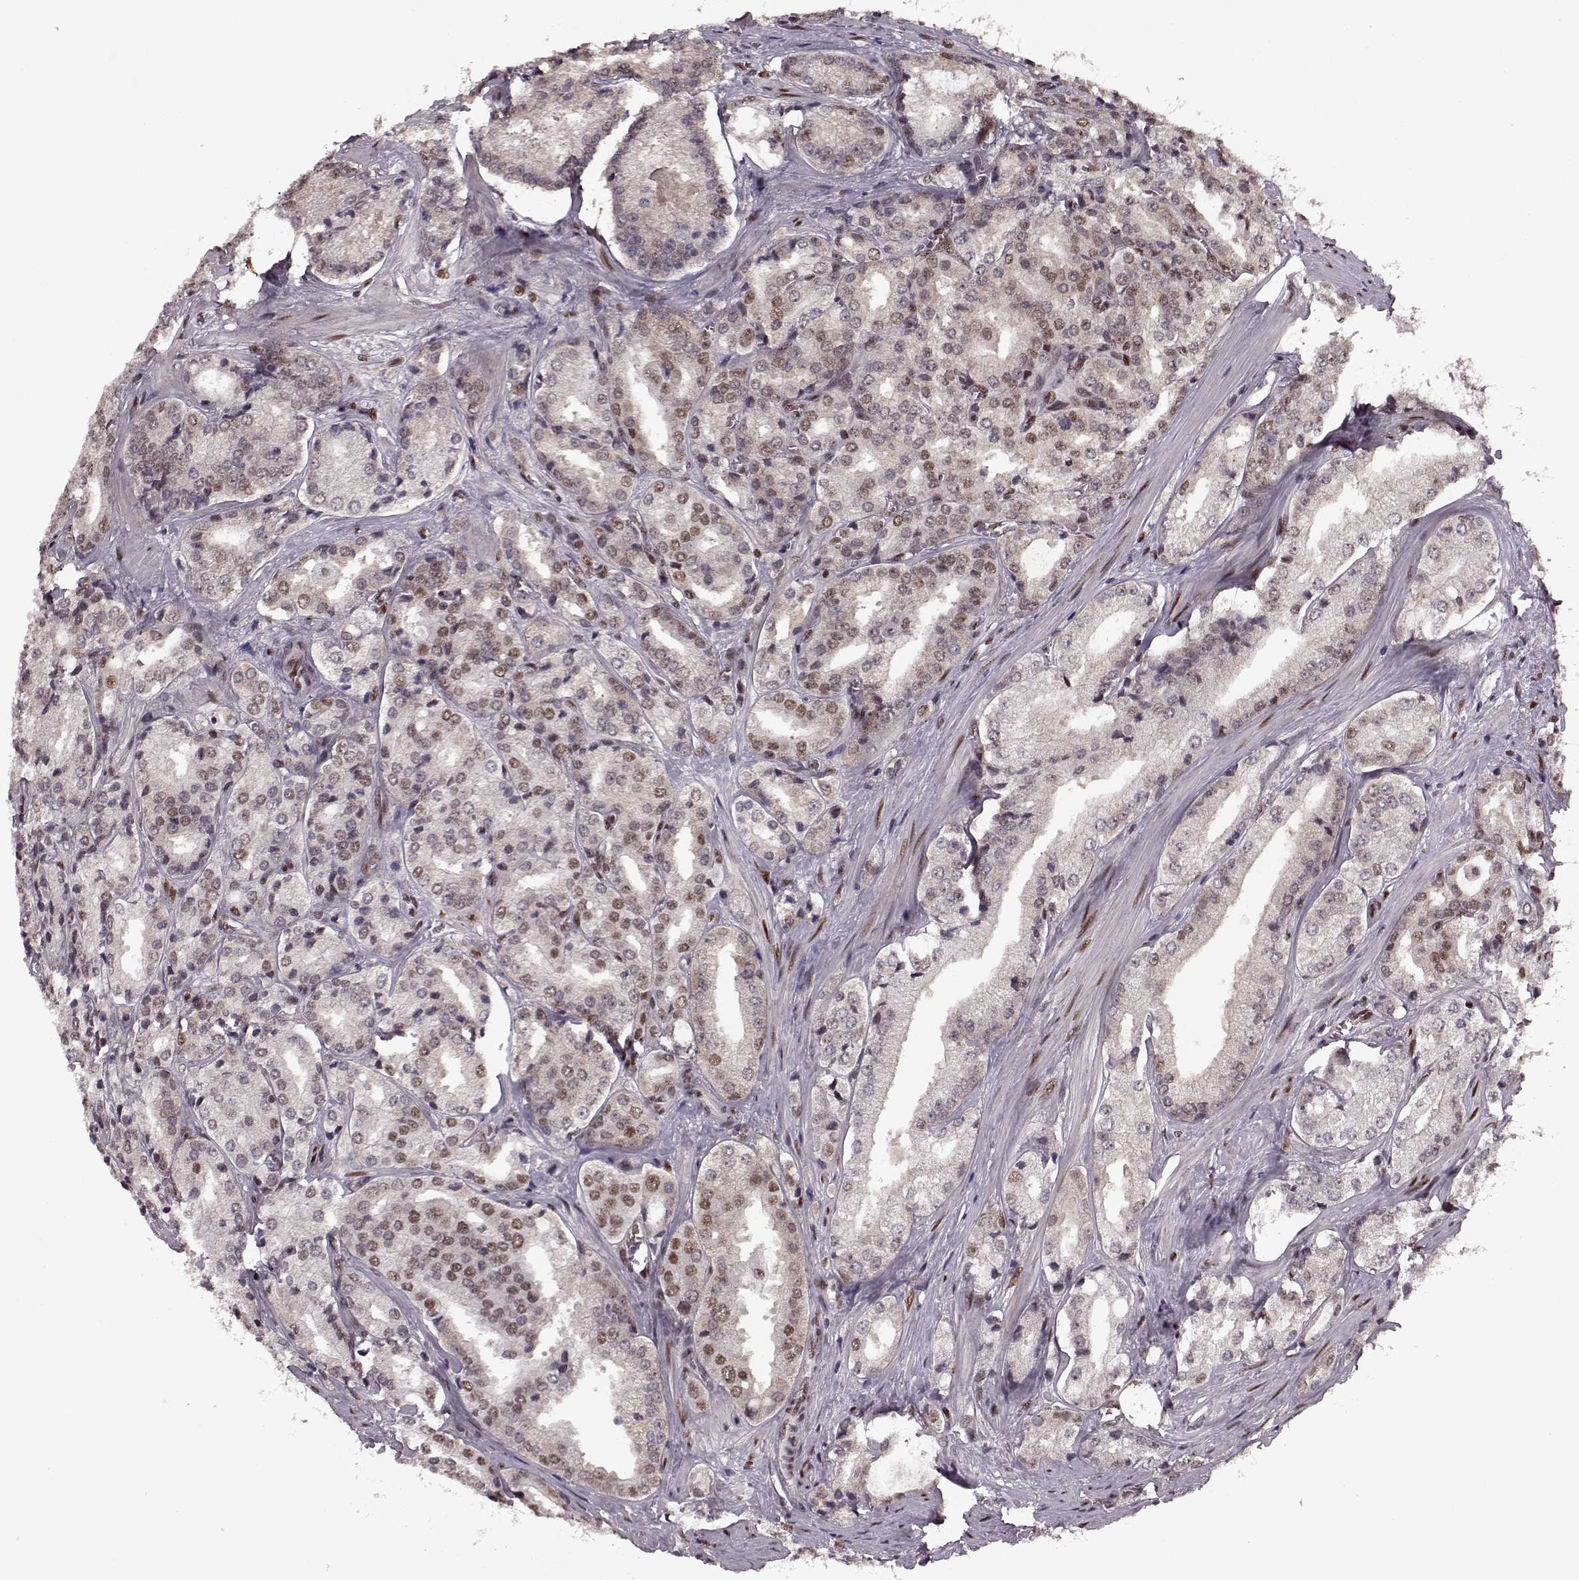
{"staining": {"intensity": "moderate", "quantity": "<25%", "location": "nuclear"}, "tissue": "prostate cancer", "cell_type": "Tumor cells", "image_type": "cancer", "snomed": [{"axis": "morphology", "description": "Adenocarcinoma, Low grade"}, {"axis": "topography", "description": "Prostate"}], "caption": "A photomicrograph of prostate cancer (low-grade adenocarcinoma) stained for a protein exhibits moderate nuclear brown staining in tumor cells. (Brightfield microscopy of DAB IHC at high magnification).", "gene": "FTO", "patient": {"sex": "male", "age": 56}}